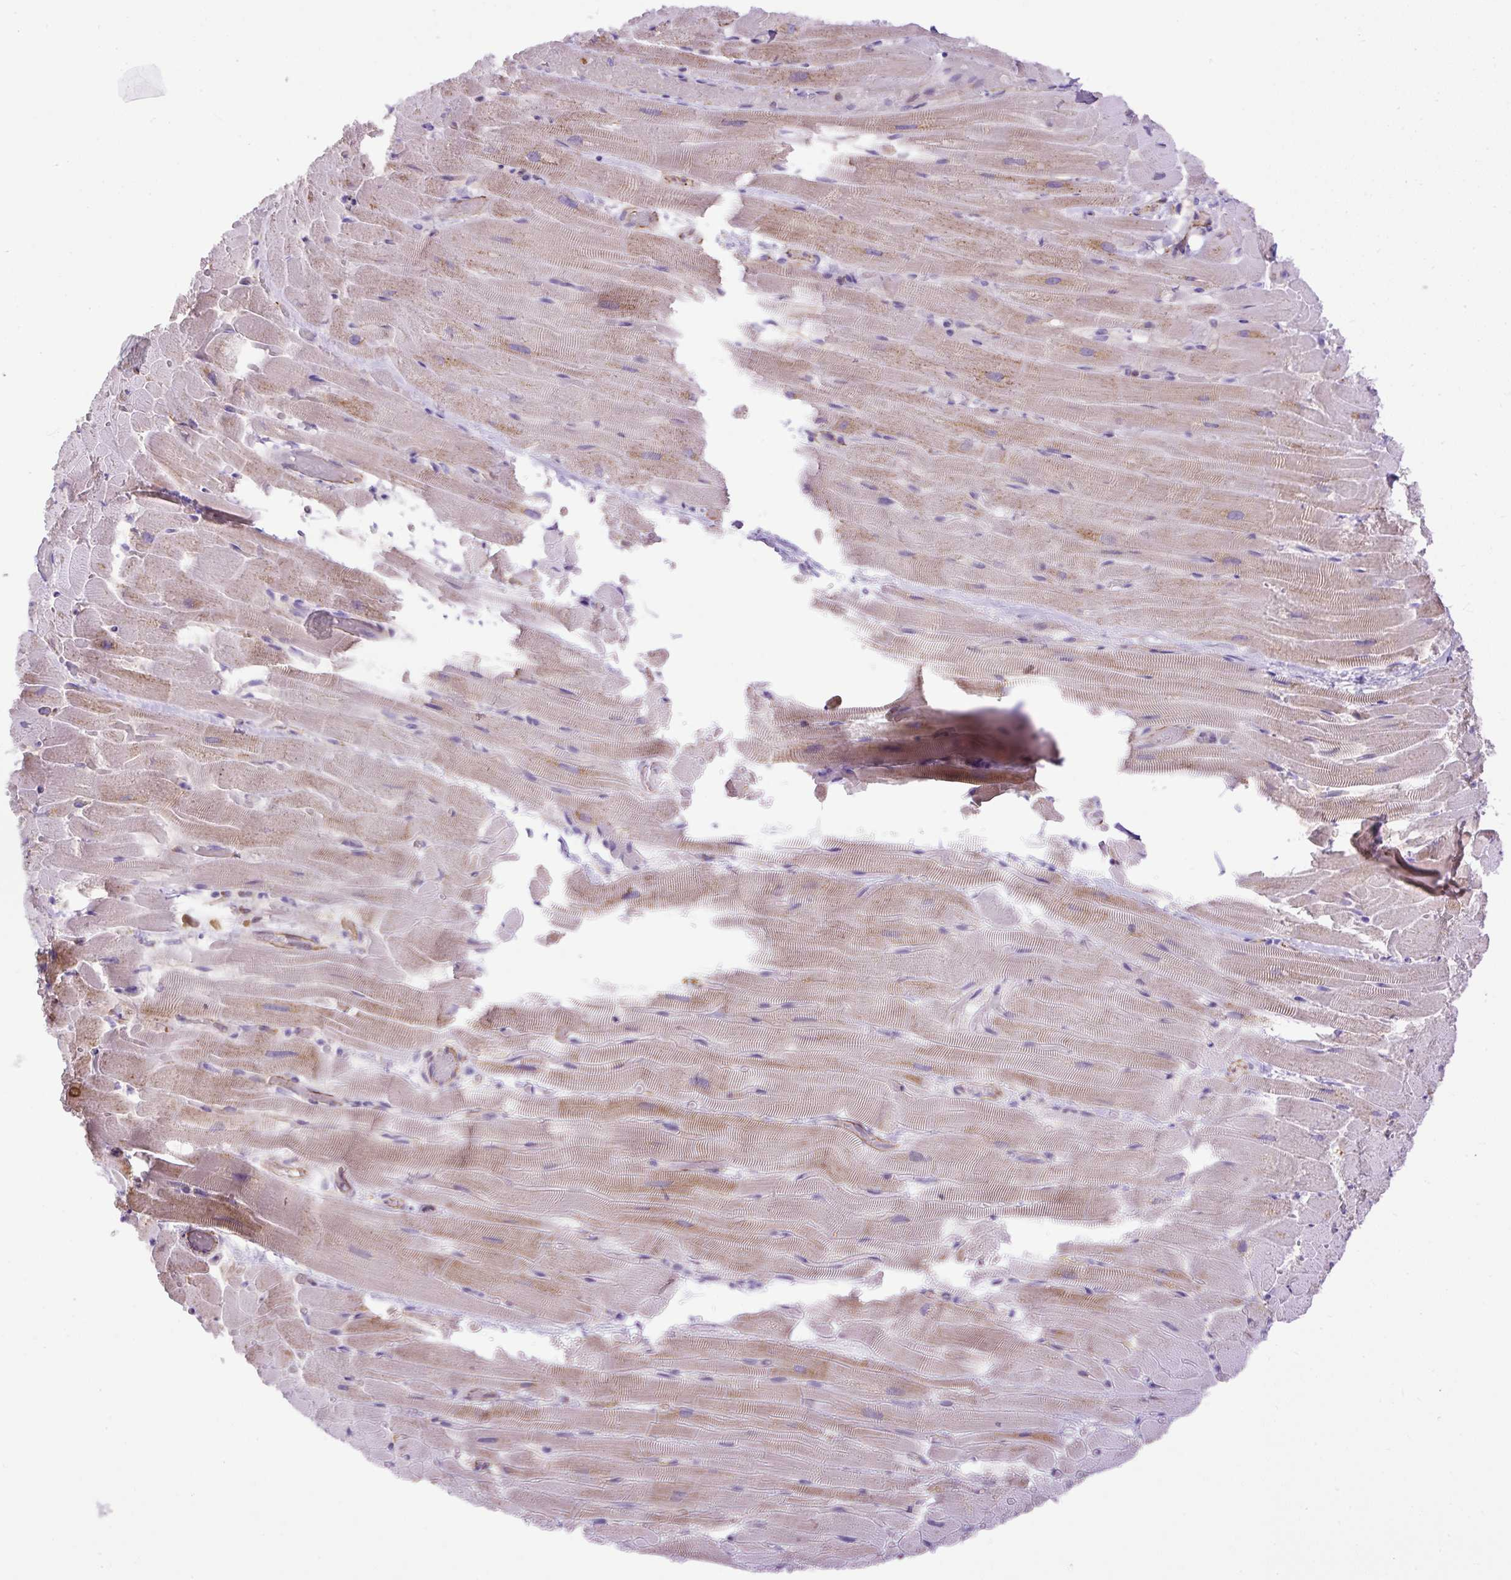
{"staining": {"intensity": "moderate", "quantity": "<25%", "location": "cytoplasmic/membranous"}, "tissue": "heart muscle", "cell_type": "Cardiomyocytes", "image_type": "normal", "snomed": [{"axis": "morphology", "description": "Normal tissue, NOS"}, {"axis": "topography", "description": "Heart"}], "caption": "IHC (DAB (3,3'-diaminobenzidine)) staining of normal heart muscle reveals moderate cytoplasmic/membranous protein positivity in about <25% of cardiomyocytes.", "gene": "SPTBN5", "patient": {"sex": "male", "age": 37}}